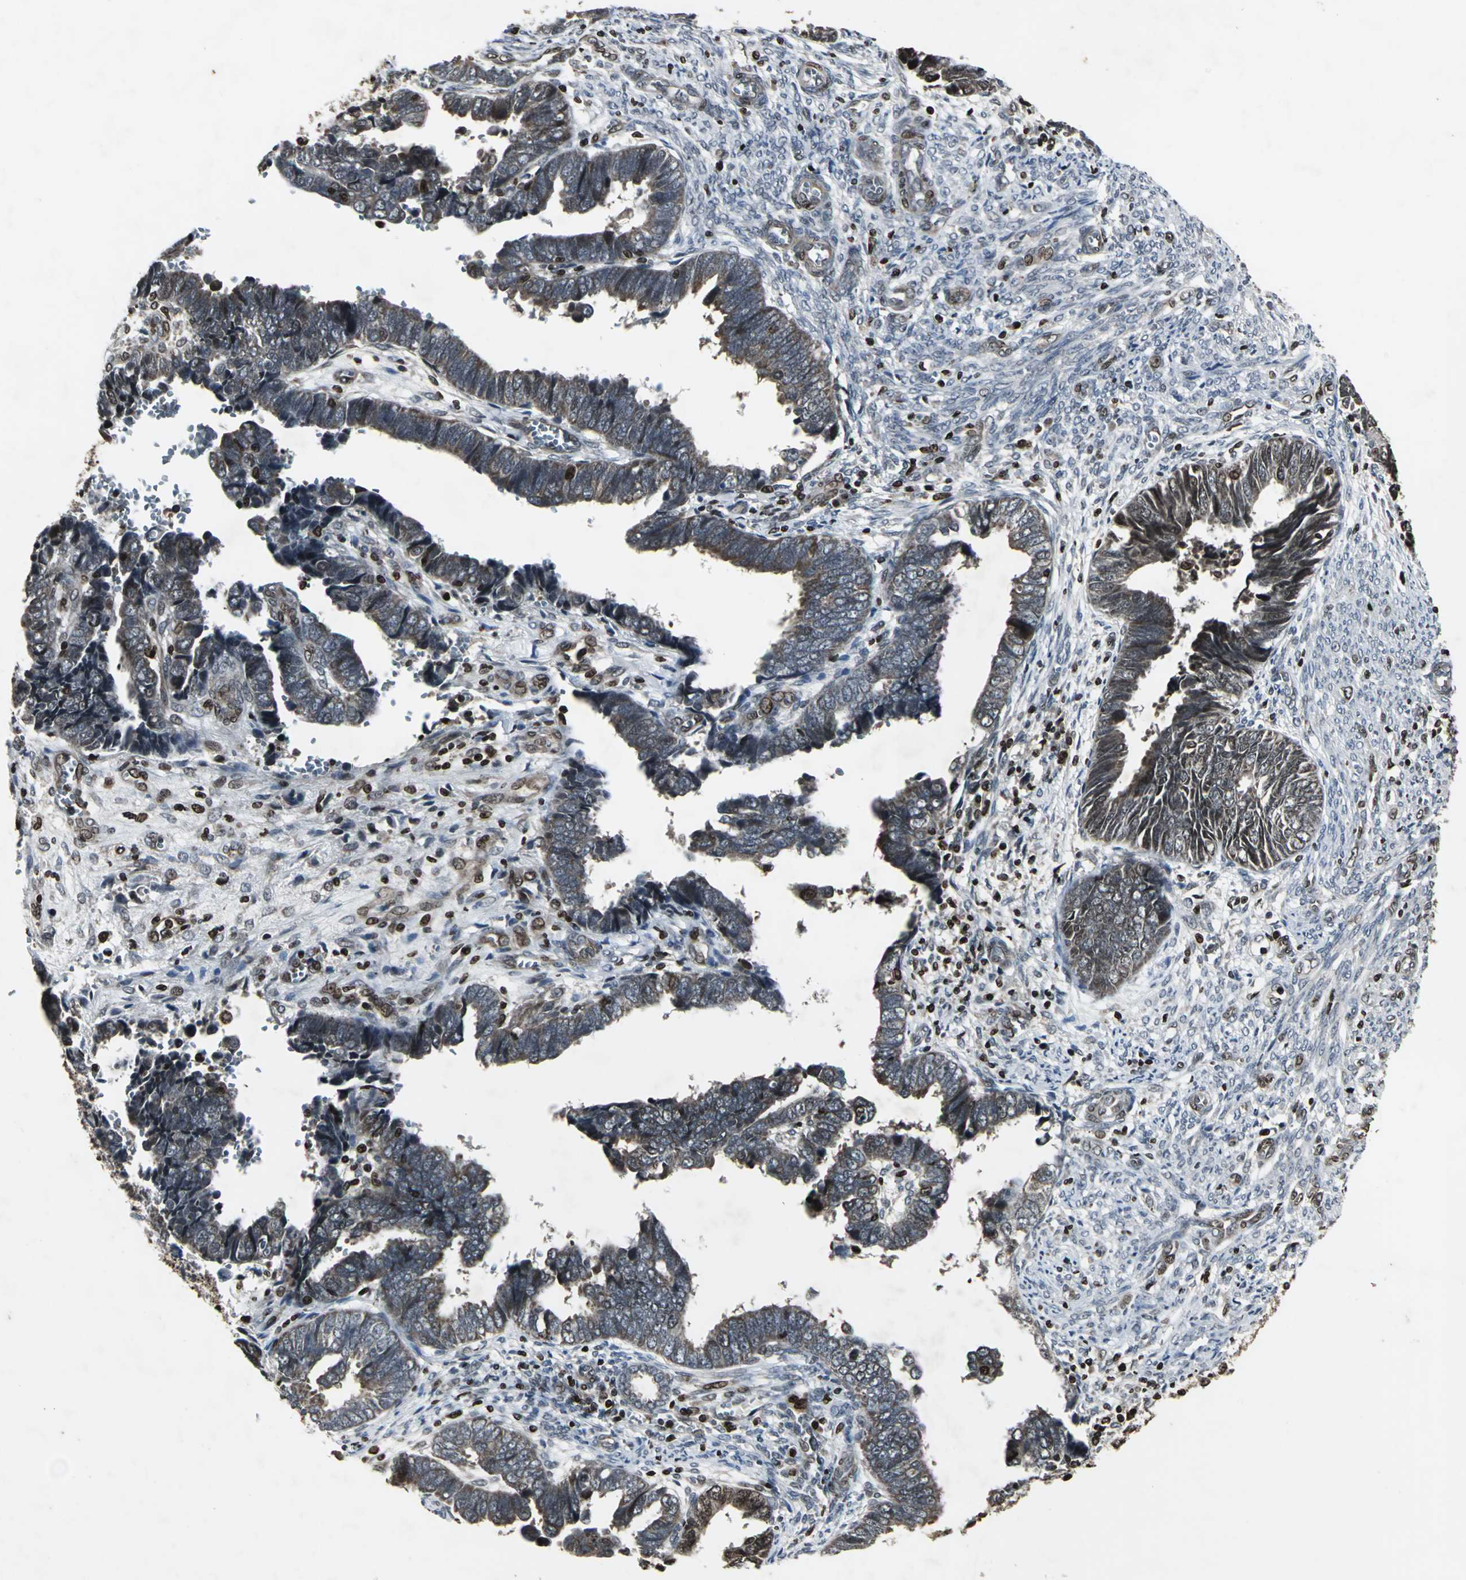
{"staining": {"intensity": "moderate", "quantity": ">75%", "location": "cytoplasmic/membranous,nuclear"}, "tissue": "endometrial cancer", "cell_type": "Tumor cells", "image_type": "cancer", "snomed": [{"axis": "morphology", "description": "Adenocarcinoma, NOS"}, {"axis": "topography", "description": "Endometrium"}], "caption": "An image of endometrial cancer (adenocarcinoma) stained for a protein exhibits moderate cytoplasmic/membranous and nuclear brown staining in tumor cells.", "gene": "AHR", "patient": {"sex": "female", "age": 75}}